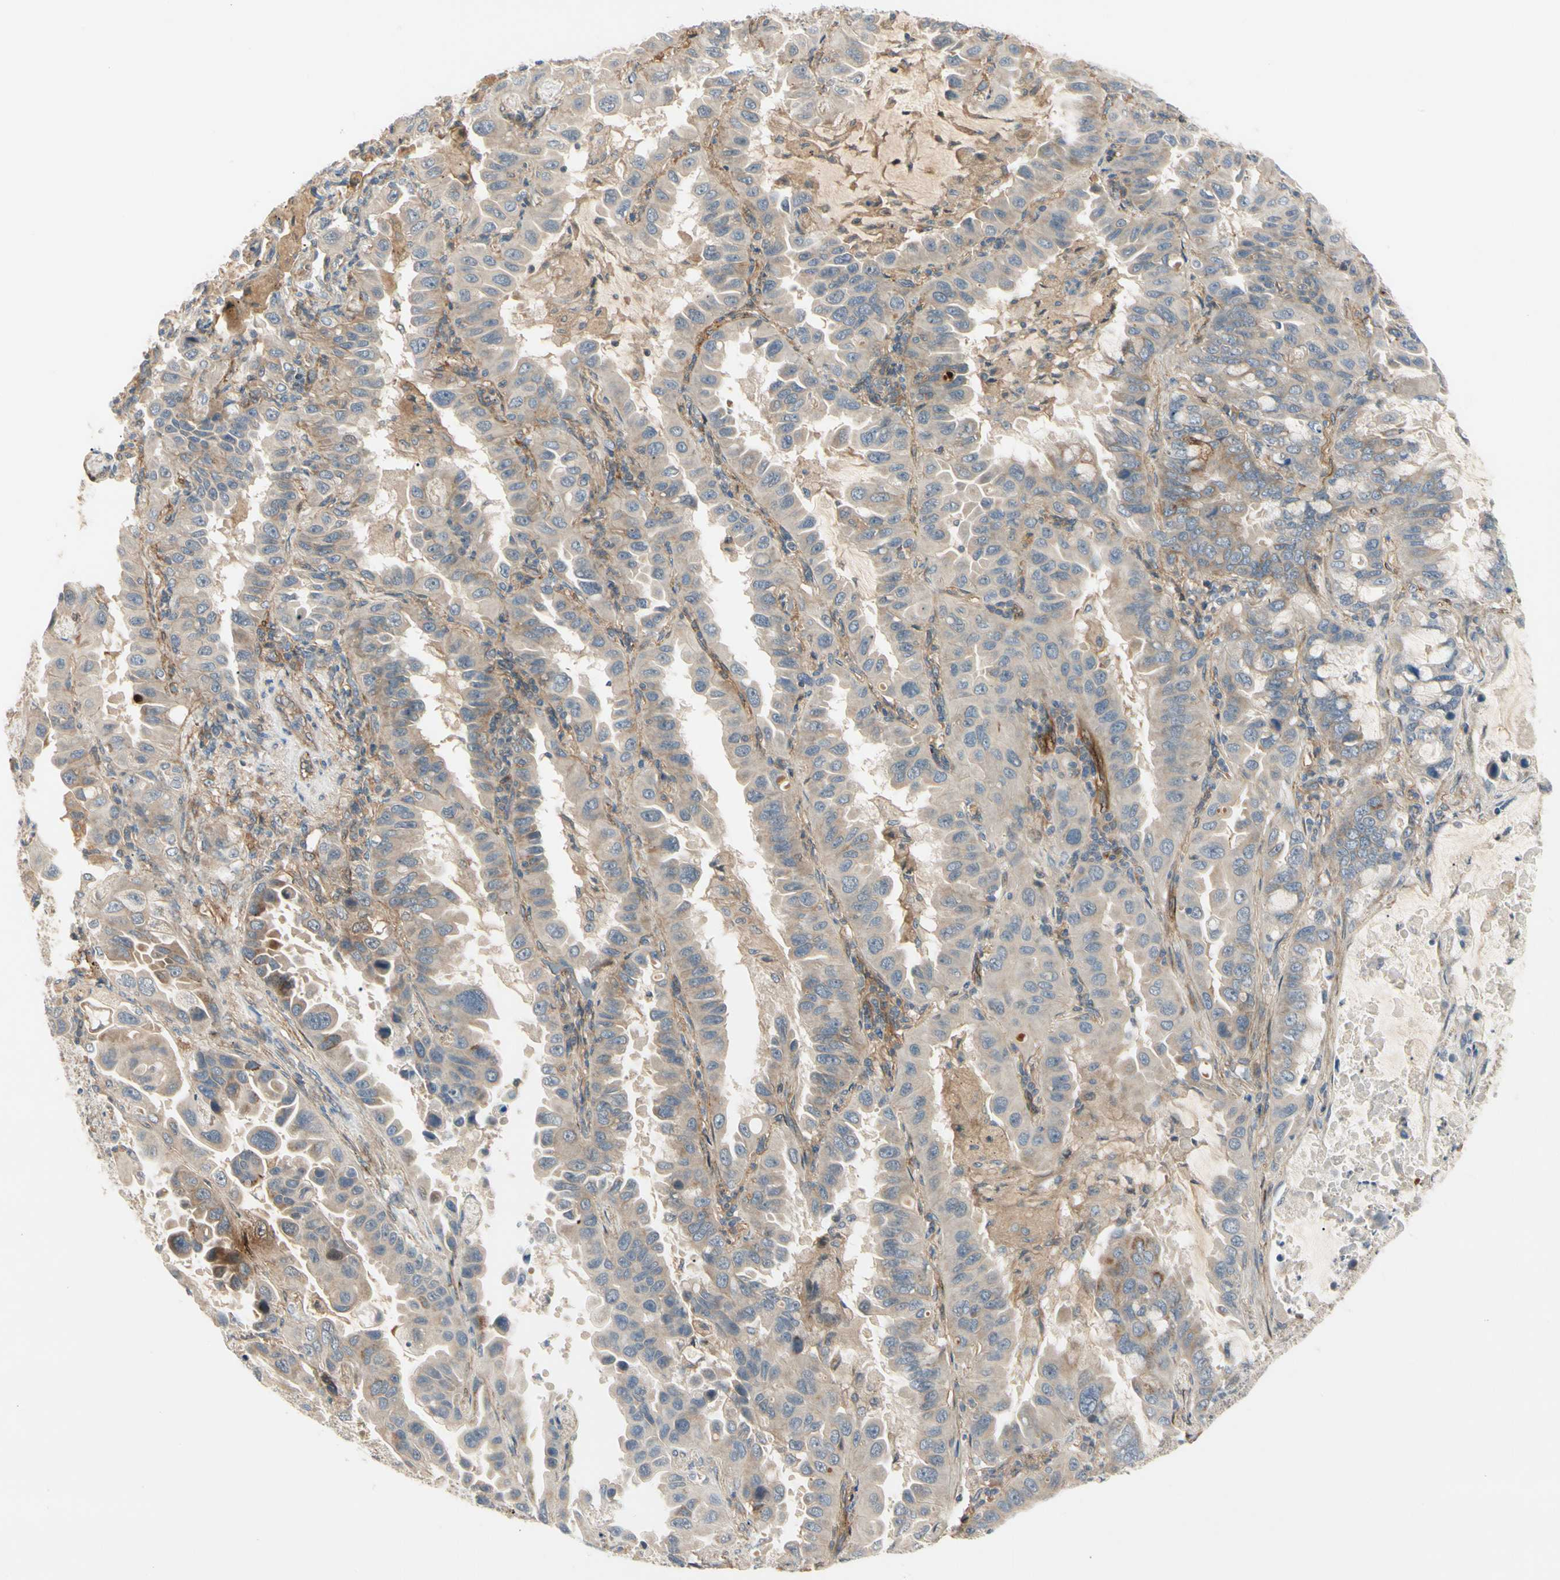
{"staining": {"intensity": "moderate", "quantity": ">75%", "location": "cytoplasmic/membranous"}, "tissue": "lung cancer", "cell_type": "Tumor cells", "image_type": "cancer", "snomed": [{"axis": "morphology", "description": "Adenocarcinoma, NOS"}, {"axis": "topography", "description": "Lung"}], "caption": "The immunohistochemical stain shows moderate cytoplasmic/membranous staining in tumor cells of lung cancer (adenocarcinoma) tissue.", "gene": "F2R", "patient": {"sex": "male", "age": 64}}